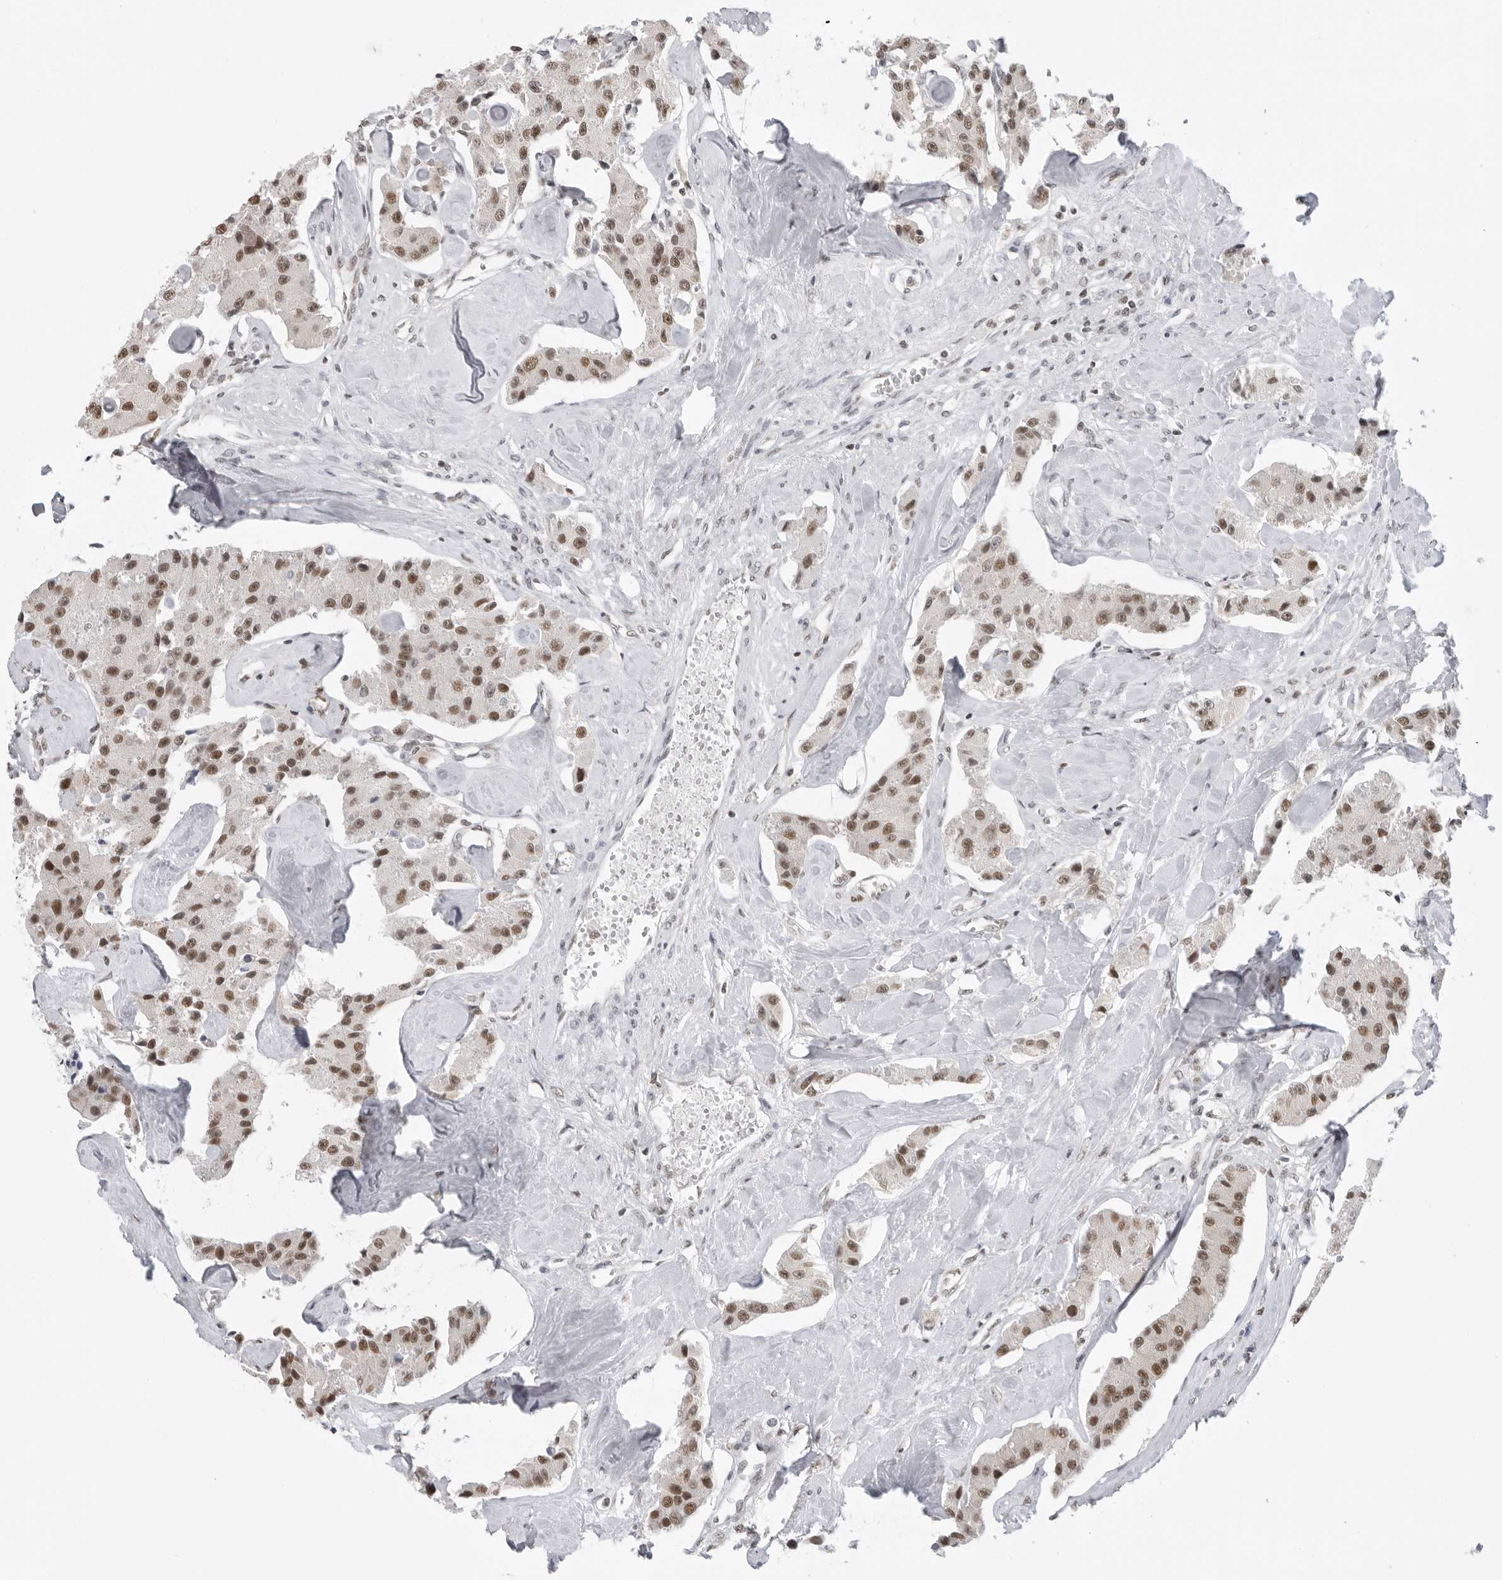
{"staining": {"intensity": "moderate", "quantity": ">75%", "location": "nuclear"}, "tissue": "carcinoid", "cell_type": "Tumor cells", "image_type": "cancer", "snomed": [{"axis": "morphology", "description": "Carcinoid, malignant, NOS"}, {"axis": "topography", "description": "Pancreas"}], "caption": "Immunohistochemical staining of carcinoid reveals medium levels of moderate nuclear protein staining in about >75% of tumor cells.", "gene": "RPA2", "patient": {"sex": "male", "age": 41}}